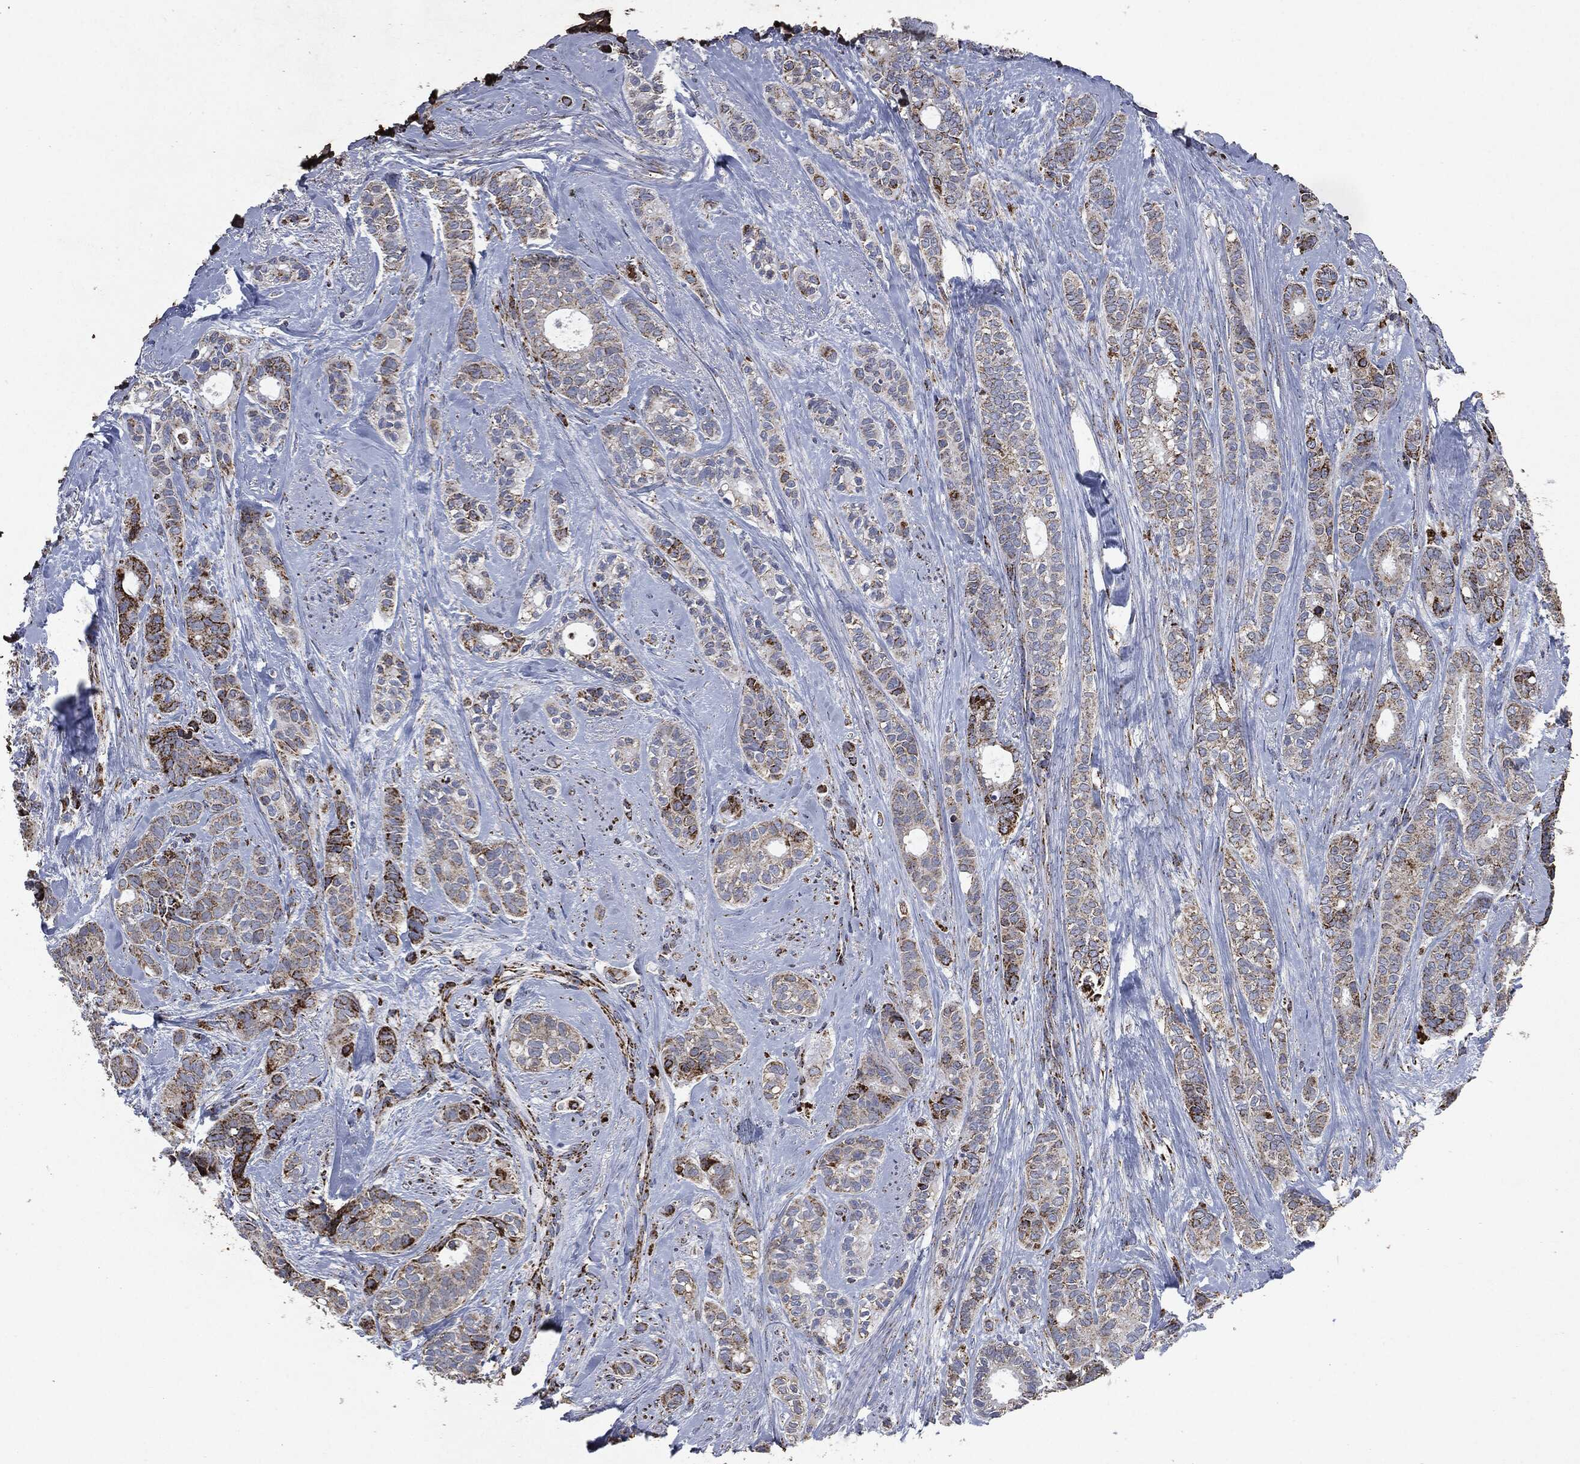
{"staining": {"intensity": "strong", "quantity": "<25%", "location": "cytoplasmic/membranous"}, "tissue": "breast cancer", "cell_type": "Tumor cells", "image_type": "cancer", "snomed": [{"axis": "morphology", "description": "Duct carcinoma"}, {"axis": "topography", "description": "Breast"}], "caption": "This histopathology image exhibits intraductal carcinoma (breast) stained with immunohistochemistry to label a protein in brown. The cytoplasmic/membranous of tumor cells show strong positivity for the protein. Nuclei are counter-stained blue.", "gene": "RYK", "patient": {"sex": "female", "age": 71}}